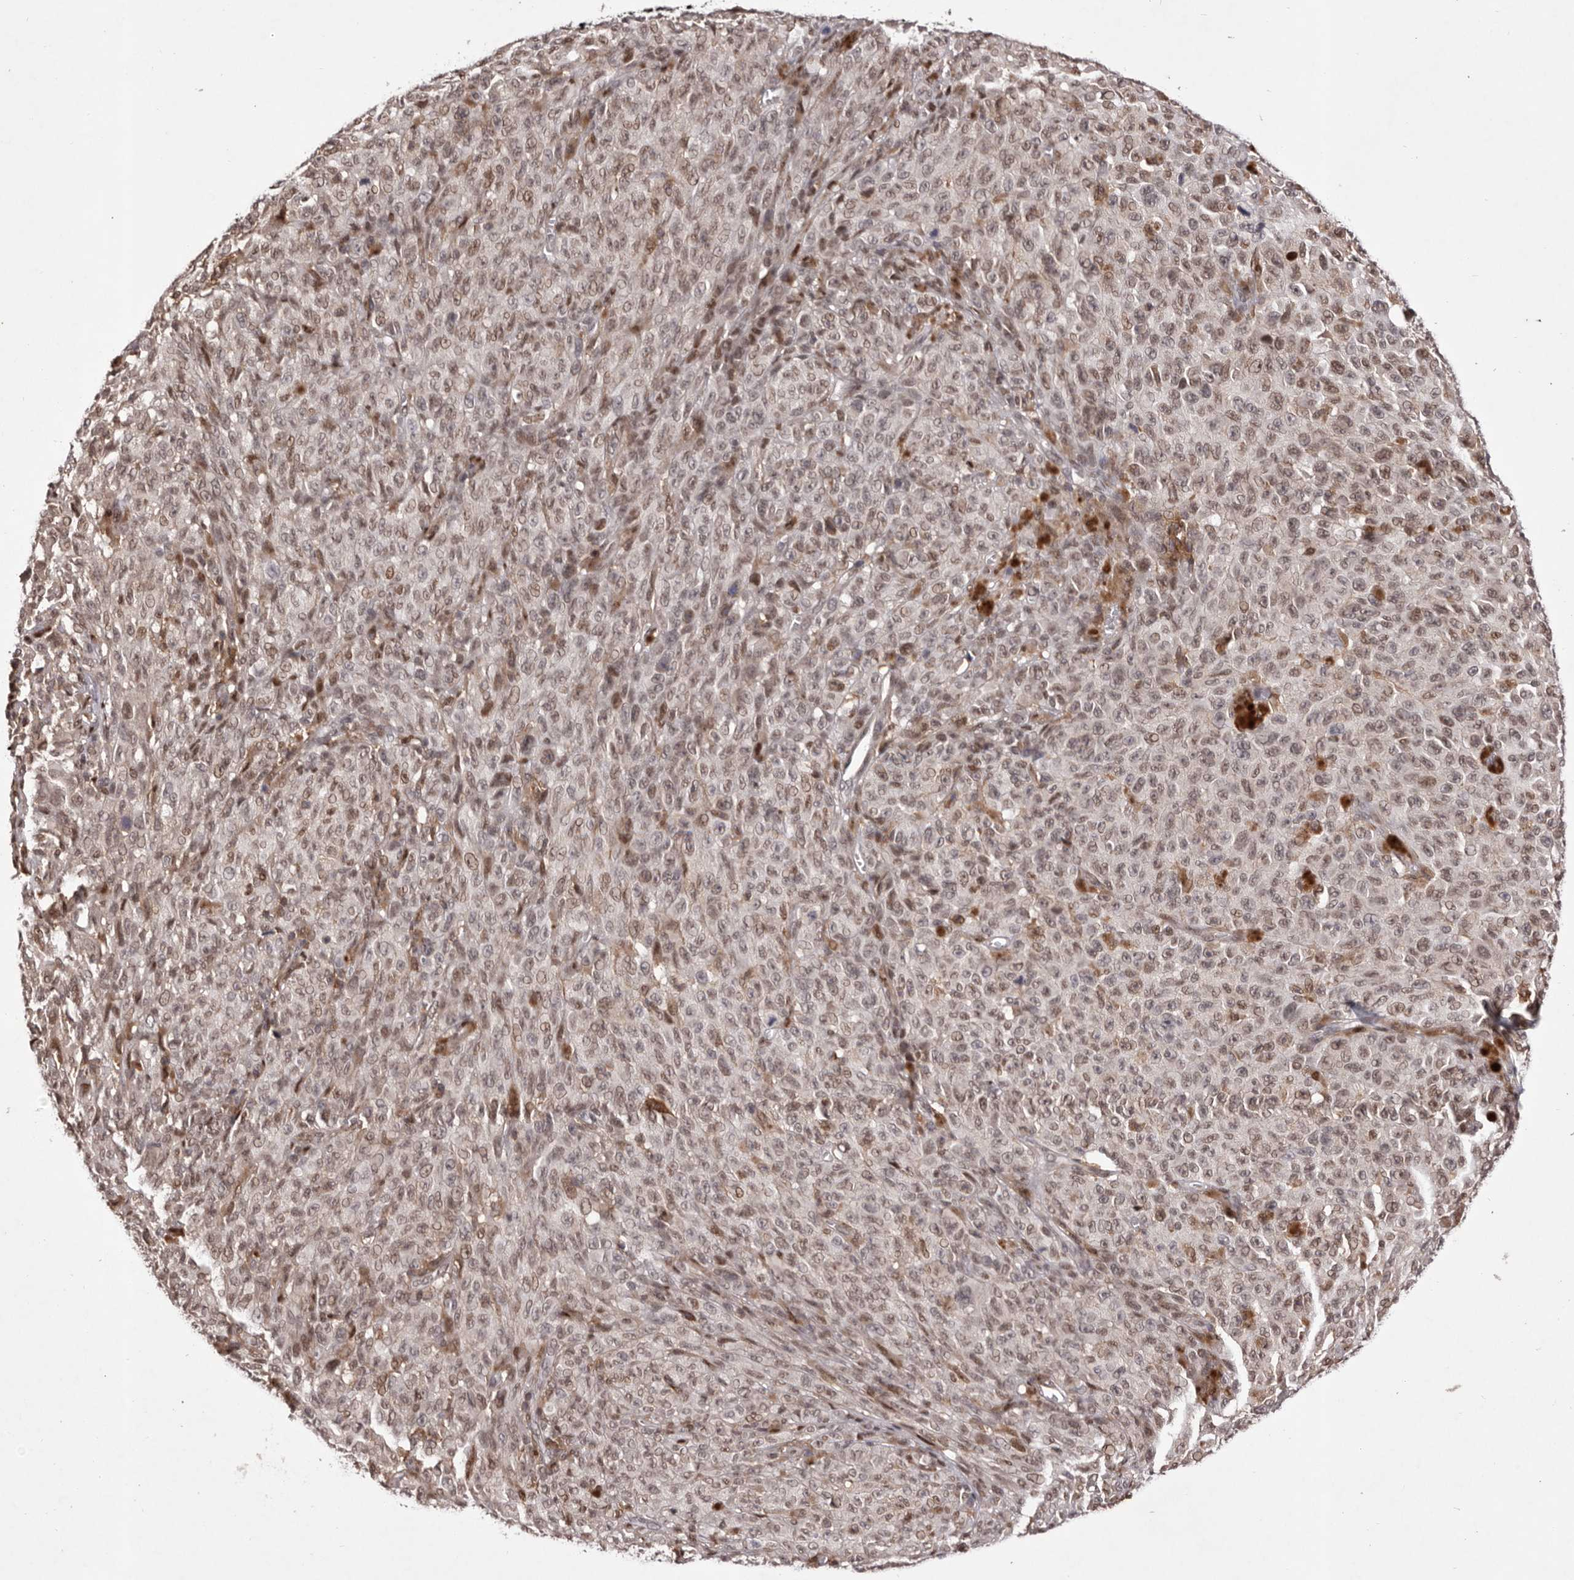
{"staining": {"intensity": "weak", "quantity": ">75%", "location": "nuclear"}, "tissue": "melanoma", "cell_type": "Tumor cells", "image_type": "cancer", "snomed": [{"axis": "morphology", "description": "Malignant melanoma, NOS"}, {"axis": "topography", "description": "Skin"}], "caption": "The micrograph reveals immunohistochemical staining of malignant melanoma. There is weak nuclear expression is present in approximately >75% of tumor cells. Nuclei are stained in blue.", "gene": "FBXO5", "patient": {"sex": "female", "age": 82}}